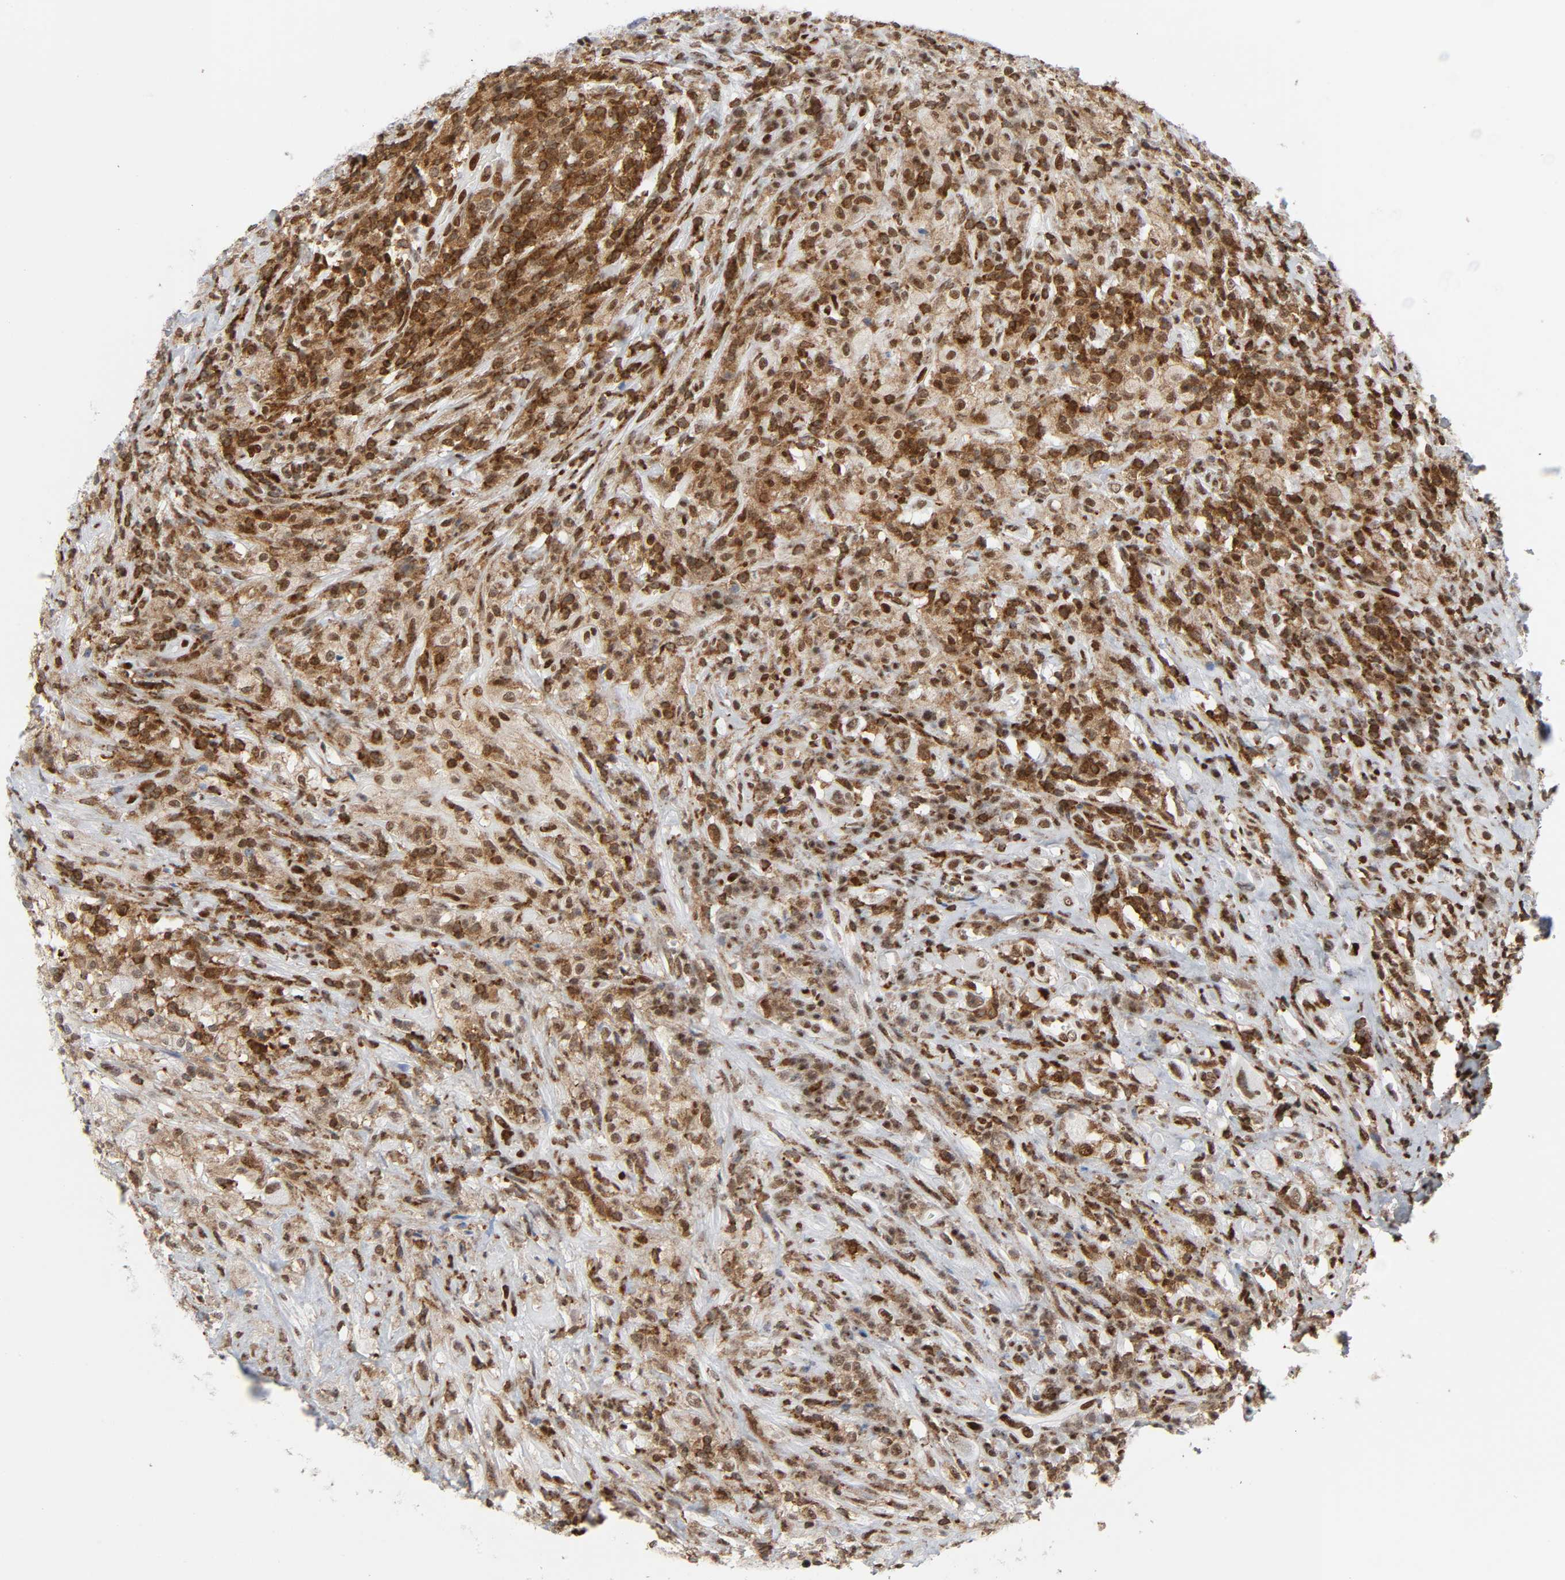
{"staining": {"intensity": "moderate", "quantity": ">75%", "location": "nuclear"}, "tissue": "testis cancer", "cell_type": "Tumor cells", "image_type": "cancer", "snomed": [{"axis": "morphology", "description": "Necrosis, NOS"}, {"axis": "morphology", "description": "Carcinoma, Embryonal, NOS"}, {"axis": "topography", "description": "Testis"}], "caption": "Embryonal carcinoma (testis) tissue exhibits moderate nuclear staining in about >75% of tumor cells, visualized by immunohistochemistry. (Stains: DAB in brown, nuclei in blue, Microscopy: brightfield microscopy at high magnification).", "gene": "WAS", "patient": {"sex": "male", "age": 19}}